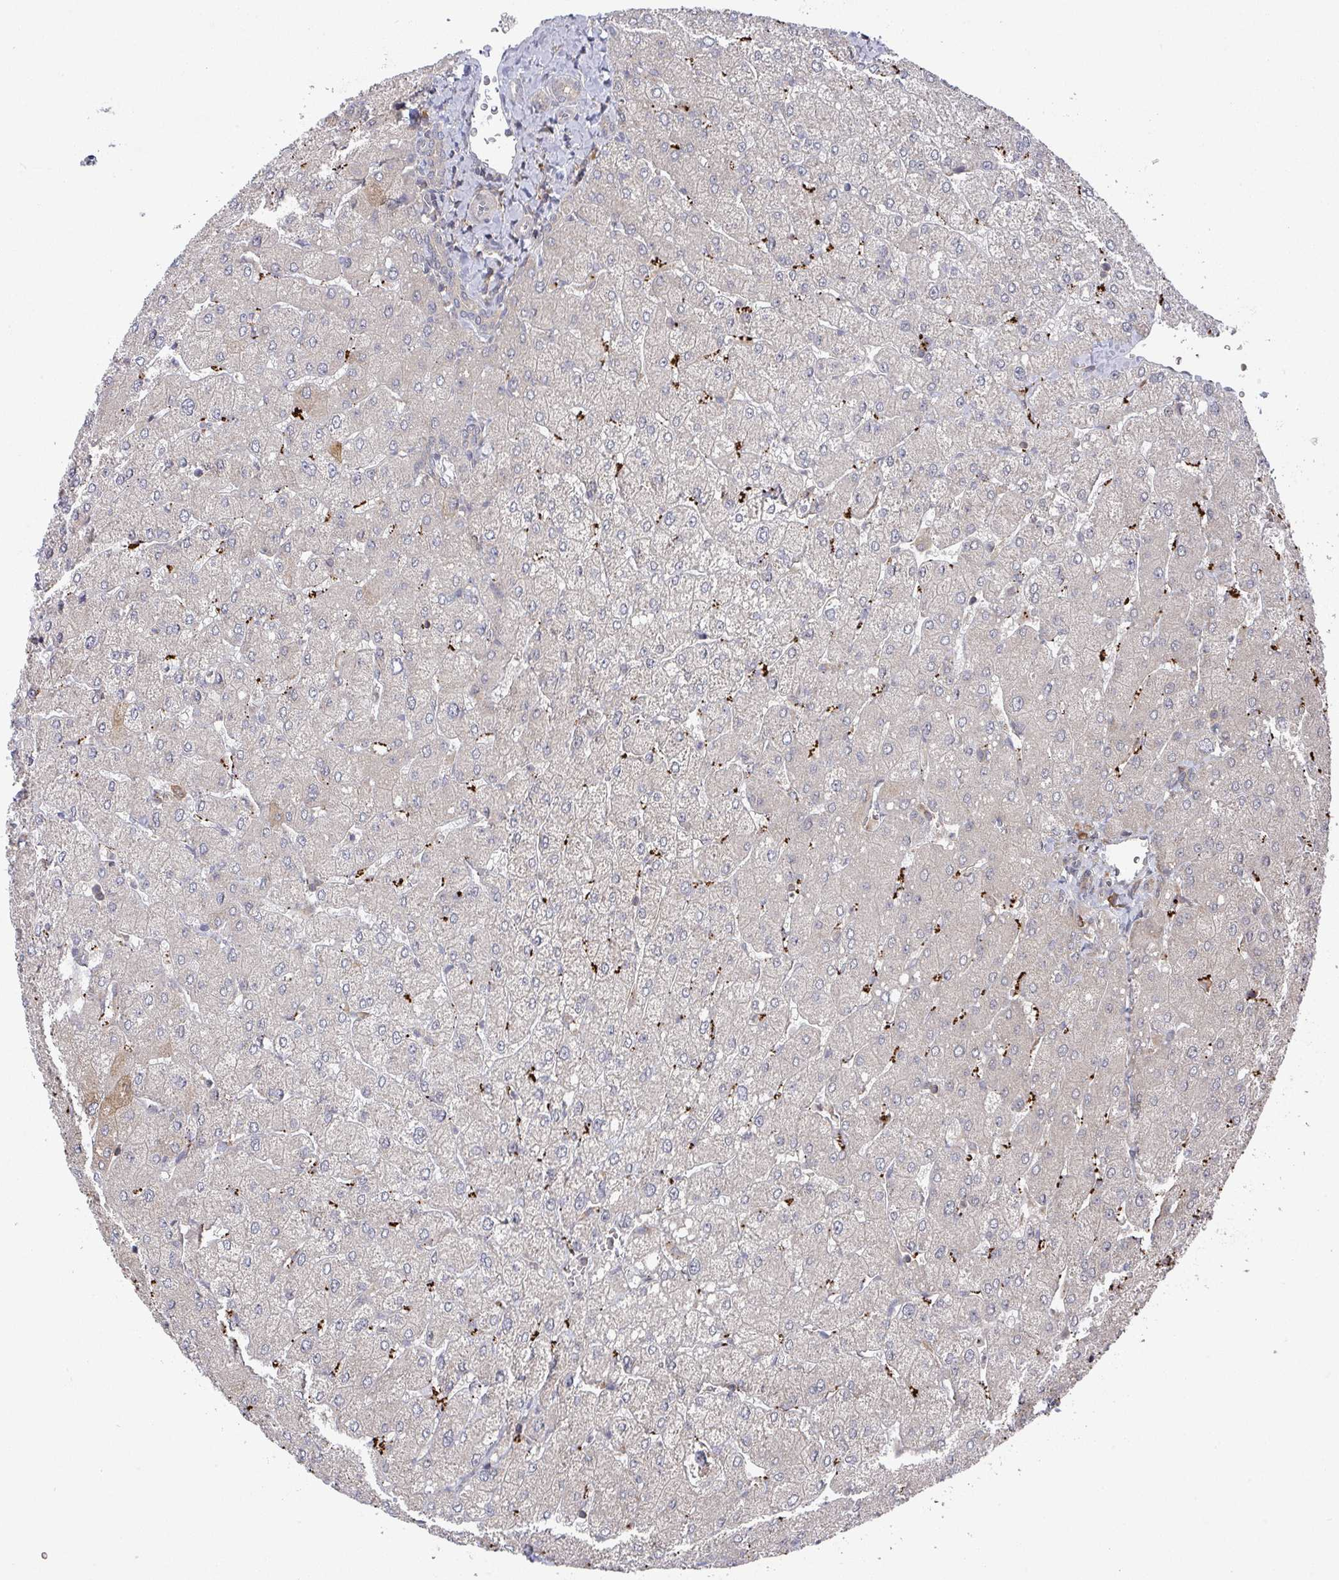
{"staining": {"intensity": "weak", "quantity": "<25%", "location": "cytoplasmic/membranous"}, "tissue": "liver", "cell_type": "Cholangiocytes", "image_type": "normal", "snomed": [{"axis": "morphology", "description": "Normal tissue, NOS"}, {"axis": "topography", "description": "Liver"}], "caption": "A high-resolution micrograph shows immunohistochemistry staining of unremarkable liver, which displays no significant expression in cholangiocytes.", "gene": "GOLGA7B", "patient": {"sex": "male", "age": 55}}